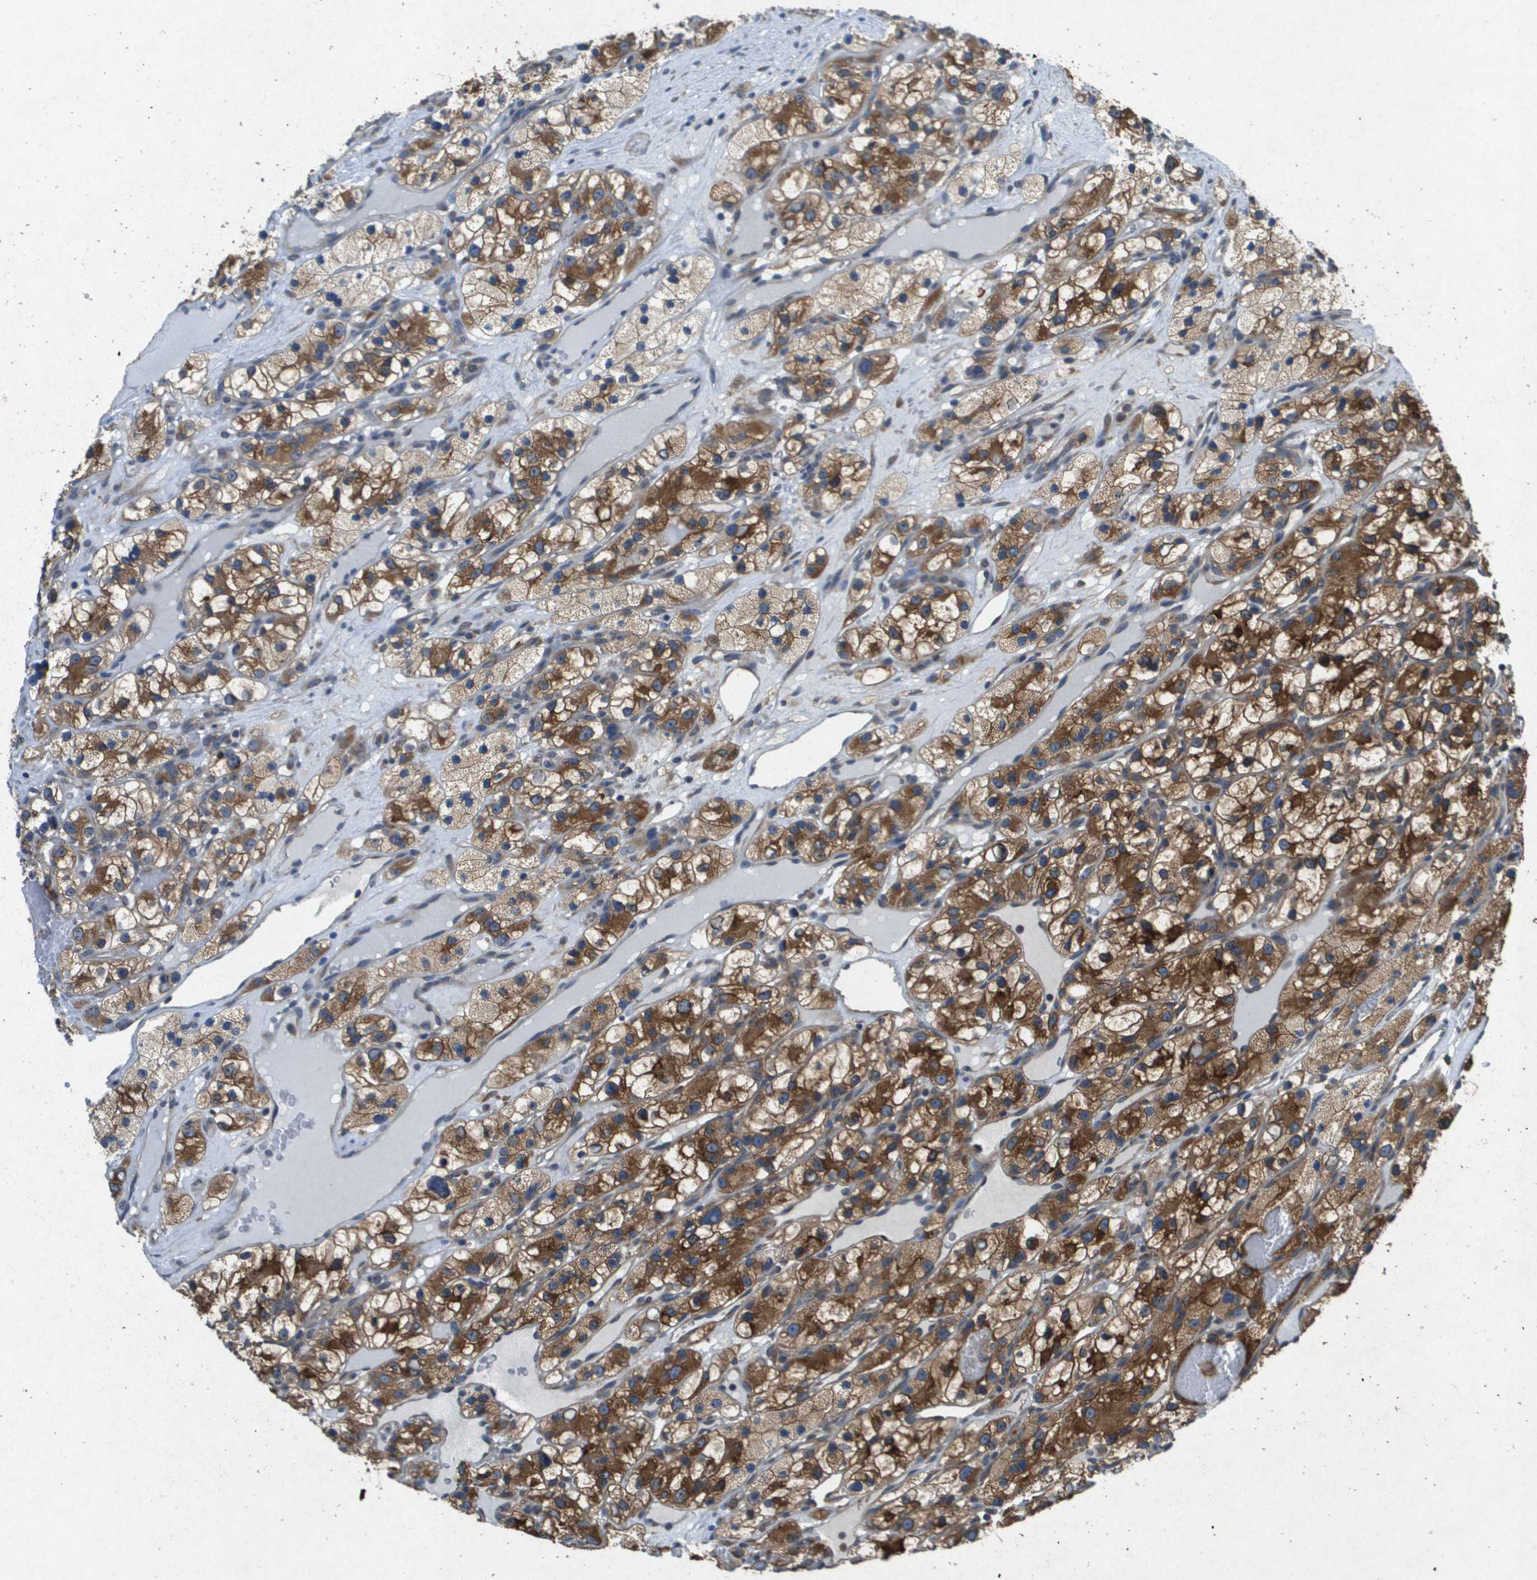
{"staining": {"intensity": "moderate", "quantity": "25%-75%", "location": "cytoplasmic/membranous"}, "tissue": "renal cancer", "cell_type": "Tumor cells", "image_type": "cancer", "snomed": [{"axis": "morphology", "description": "Adenocarcinoma, NOS"}, {"axis": "topography", "description": "Kidney"}], "caption": "Renal cancer (adenocarcinoma) was stained to show a protein in brown. There is medium levels of moderate cytoplasmic/membranous expression in approximately 25%-75% of tumor cells.", "gene": "PTPRT", "patient": {"sex": "female", "age": 57}}